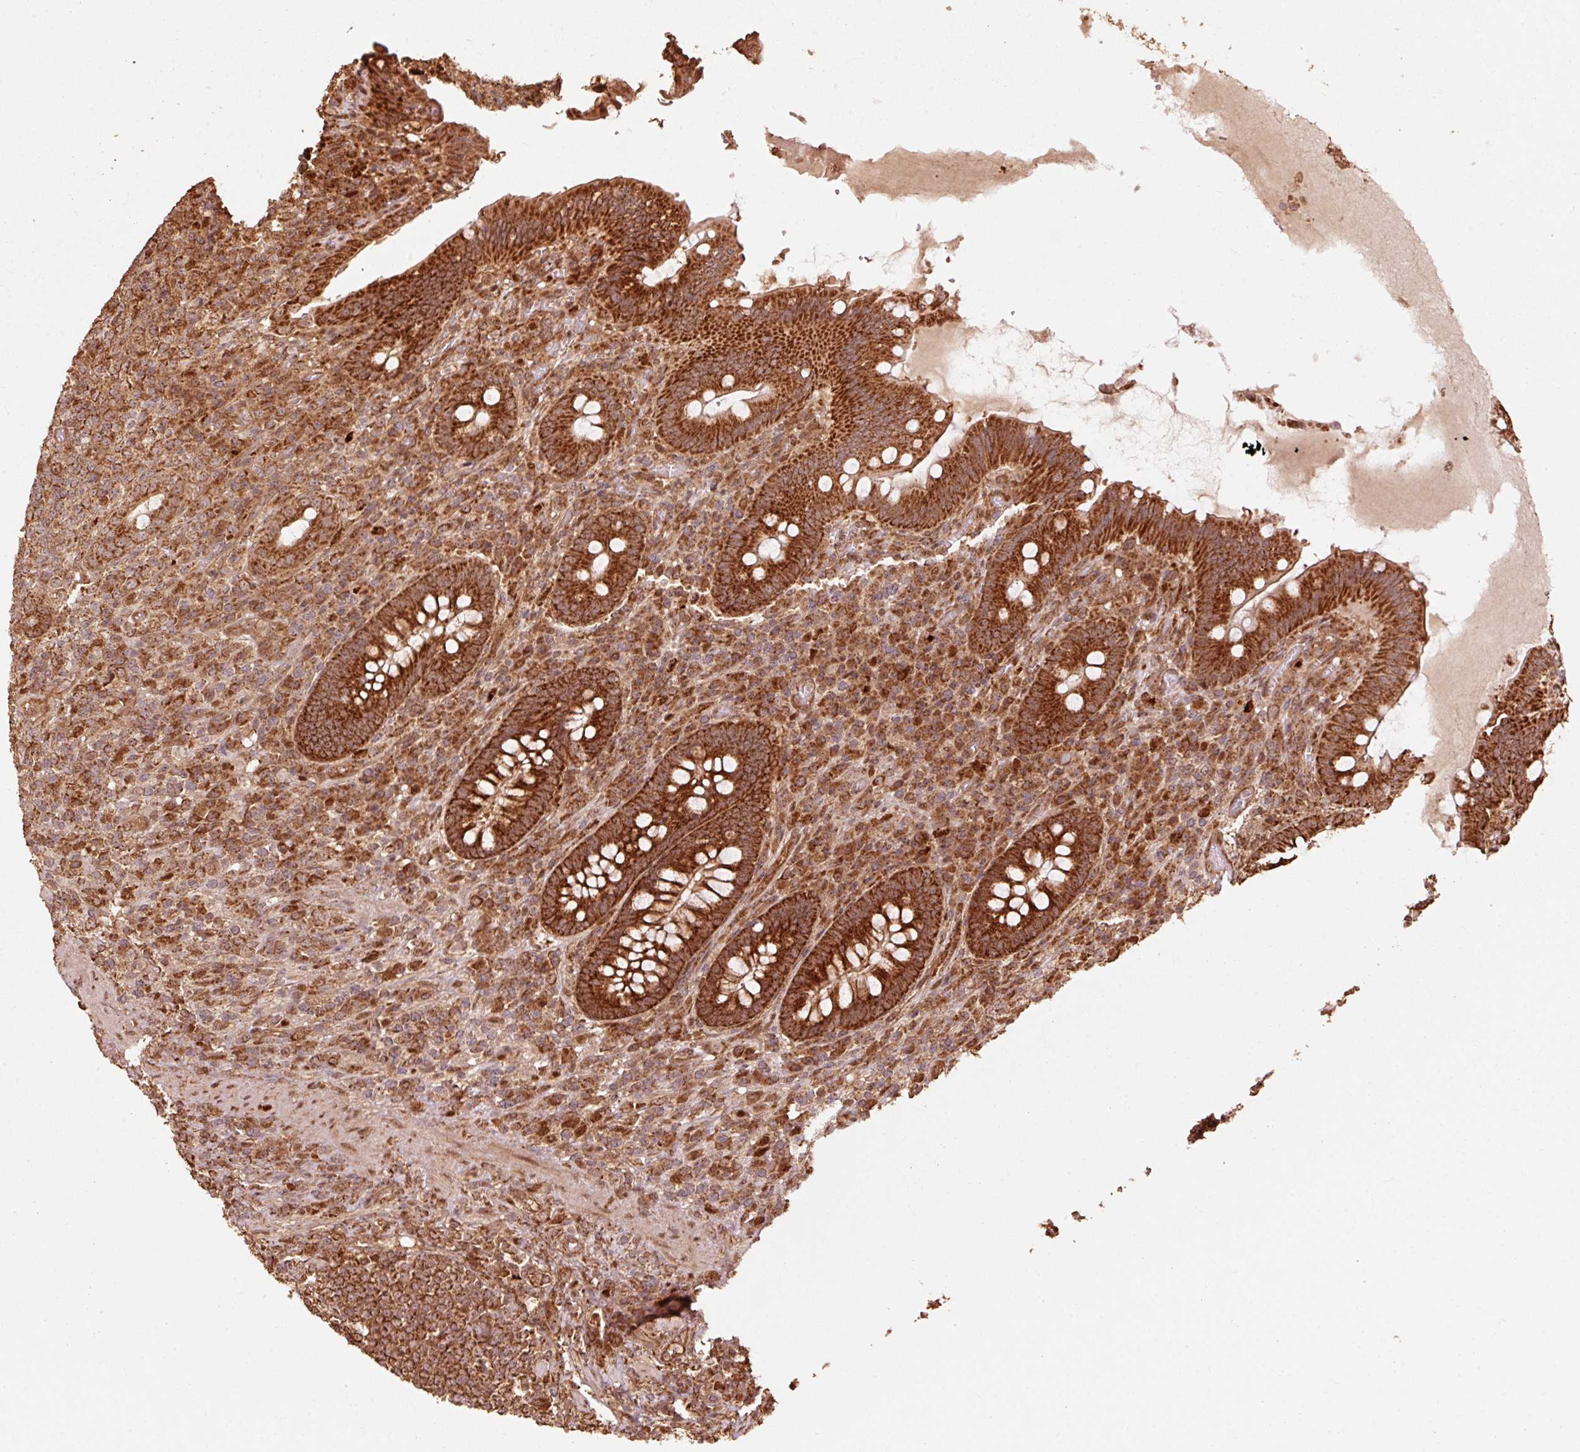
{"staining": {"intensity": "strong", "quantity": ">75%", "location": "cytoplasmic/membranous"}, "tissue": "appendix", "cell_type": "Glandular cells", "image_type": "normal", "snomed": [{"axis": "morphology", "description": "Normal tissue, NOS"}, {"axis": "topography", "description": "Appendix"}], "caption": "The micrograph shows staining of unremarkable appendix, revealing strong cytoplasmic/membranous protein staining (brown color) within glandular cells.", "gene": "MRPL16", "patient": {"sex": "female", "age": 43}}